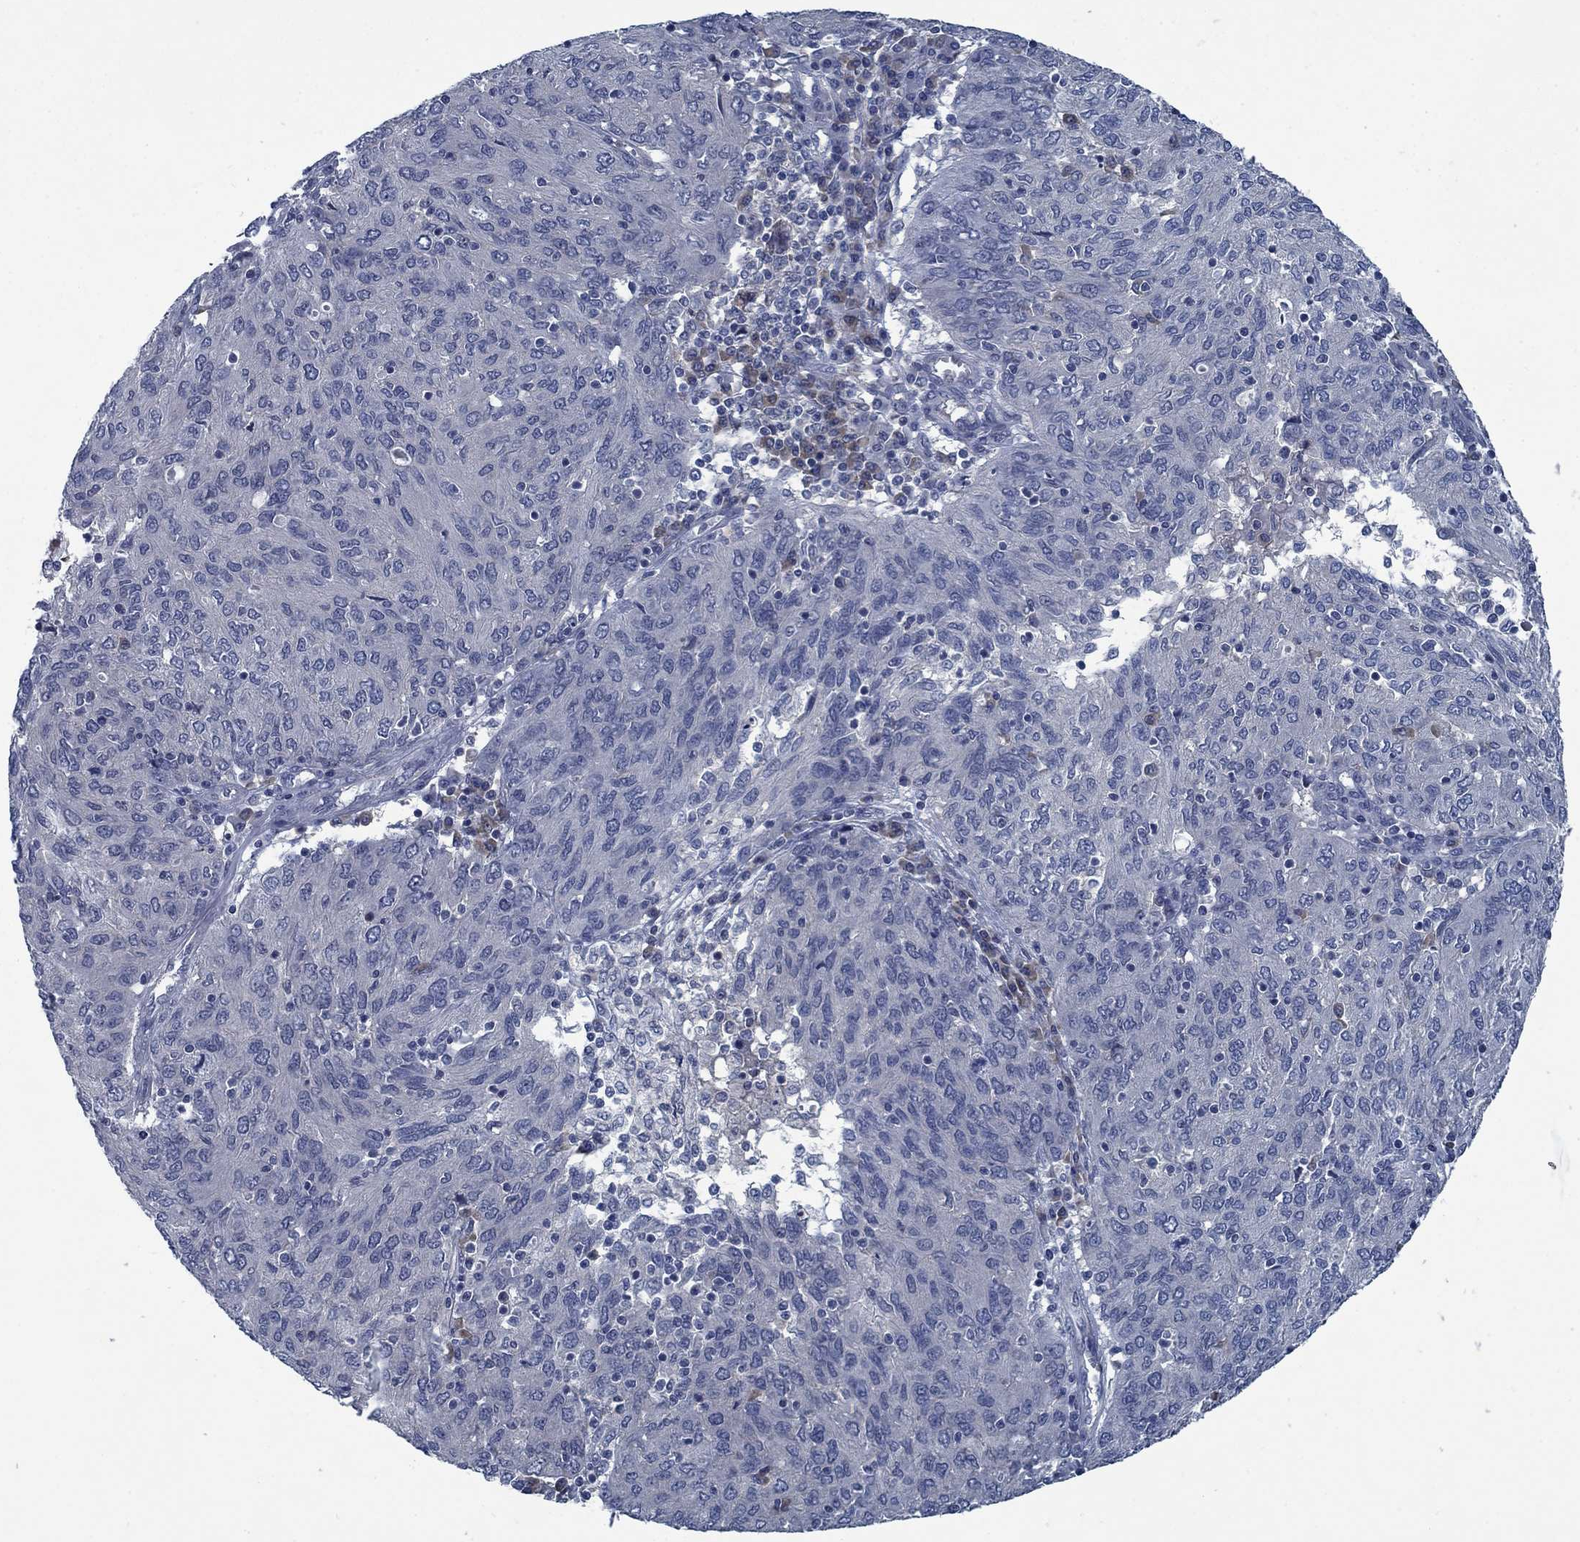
{"staining": {"intensity": "negative", "quantity": "none", "location": "none"}, "tissue": "ovarian cancer", "cell_type": "Tumor cells", "image_type": "cancer", "snomed": [{"axis": "morphology", "description": "Carcinoma, endometroid"}, {"axis": "topography", "description": "Ovary"}], "caption": "A histopathology image of human ovarian cancer (endometroid carcinoma) is negative for staining in tumor cells. Brightfield microscopy of immunohistochemistry (IHC) stained with DAB (3,3'-diaminobenzidine) (brown) and hematoxylin (blue), captured at high magnification.", "gene": "PNMA8A", "patient": {"sex": "female", "age": 50}}